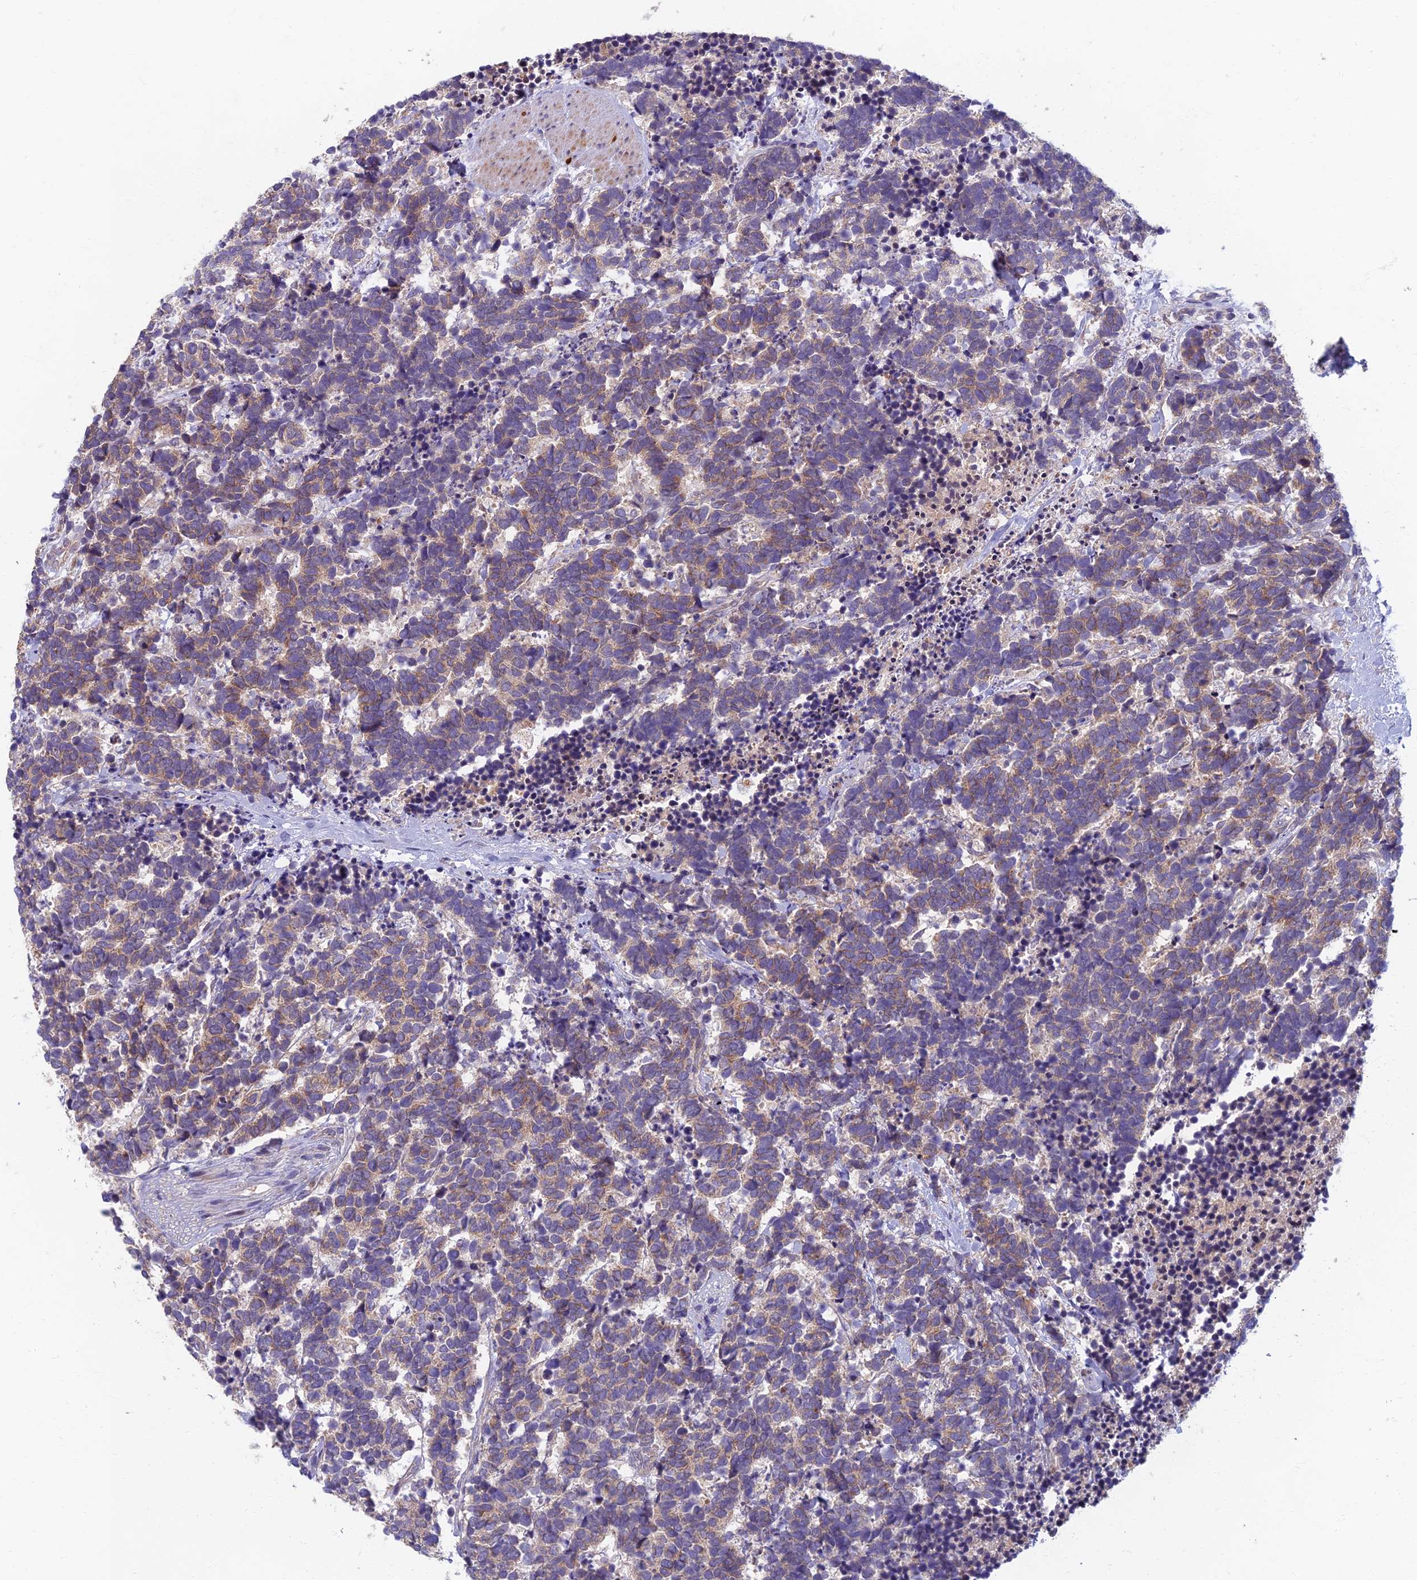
{"staining": {"intensity": "moderate", "quantity": "25%-75%", "location": "cytoplasmic/membranous"}, "tissue": "carcinoid", "cell_type": "Tumor cells", "image_type": "cancer", "snomed": [{"axis": "morphology", "description": "Carcinoma, NOS"}, {"axis": "morphology", "description": "Carcinoid, malignant, NOS"}, {"axis": "topography", "description": "Prostate"}], "caption": "Immunohistochemical staining of carcinoma demonstrates medium levels of moderate cytoplasmic/membranous staining in about 25%-75% of tumor cells.", "gene": "SOGA1", "patient": {"sex": "male", "age": 57}}